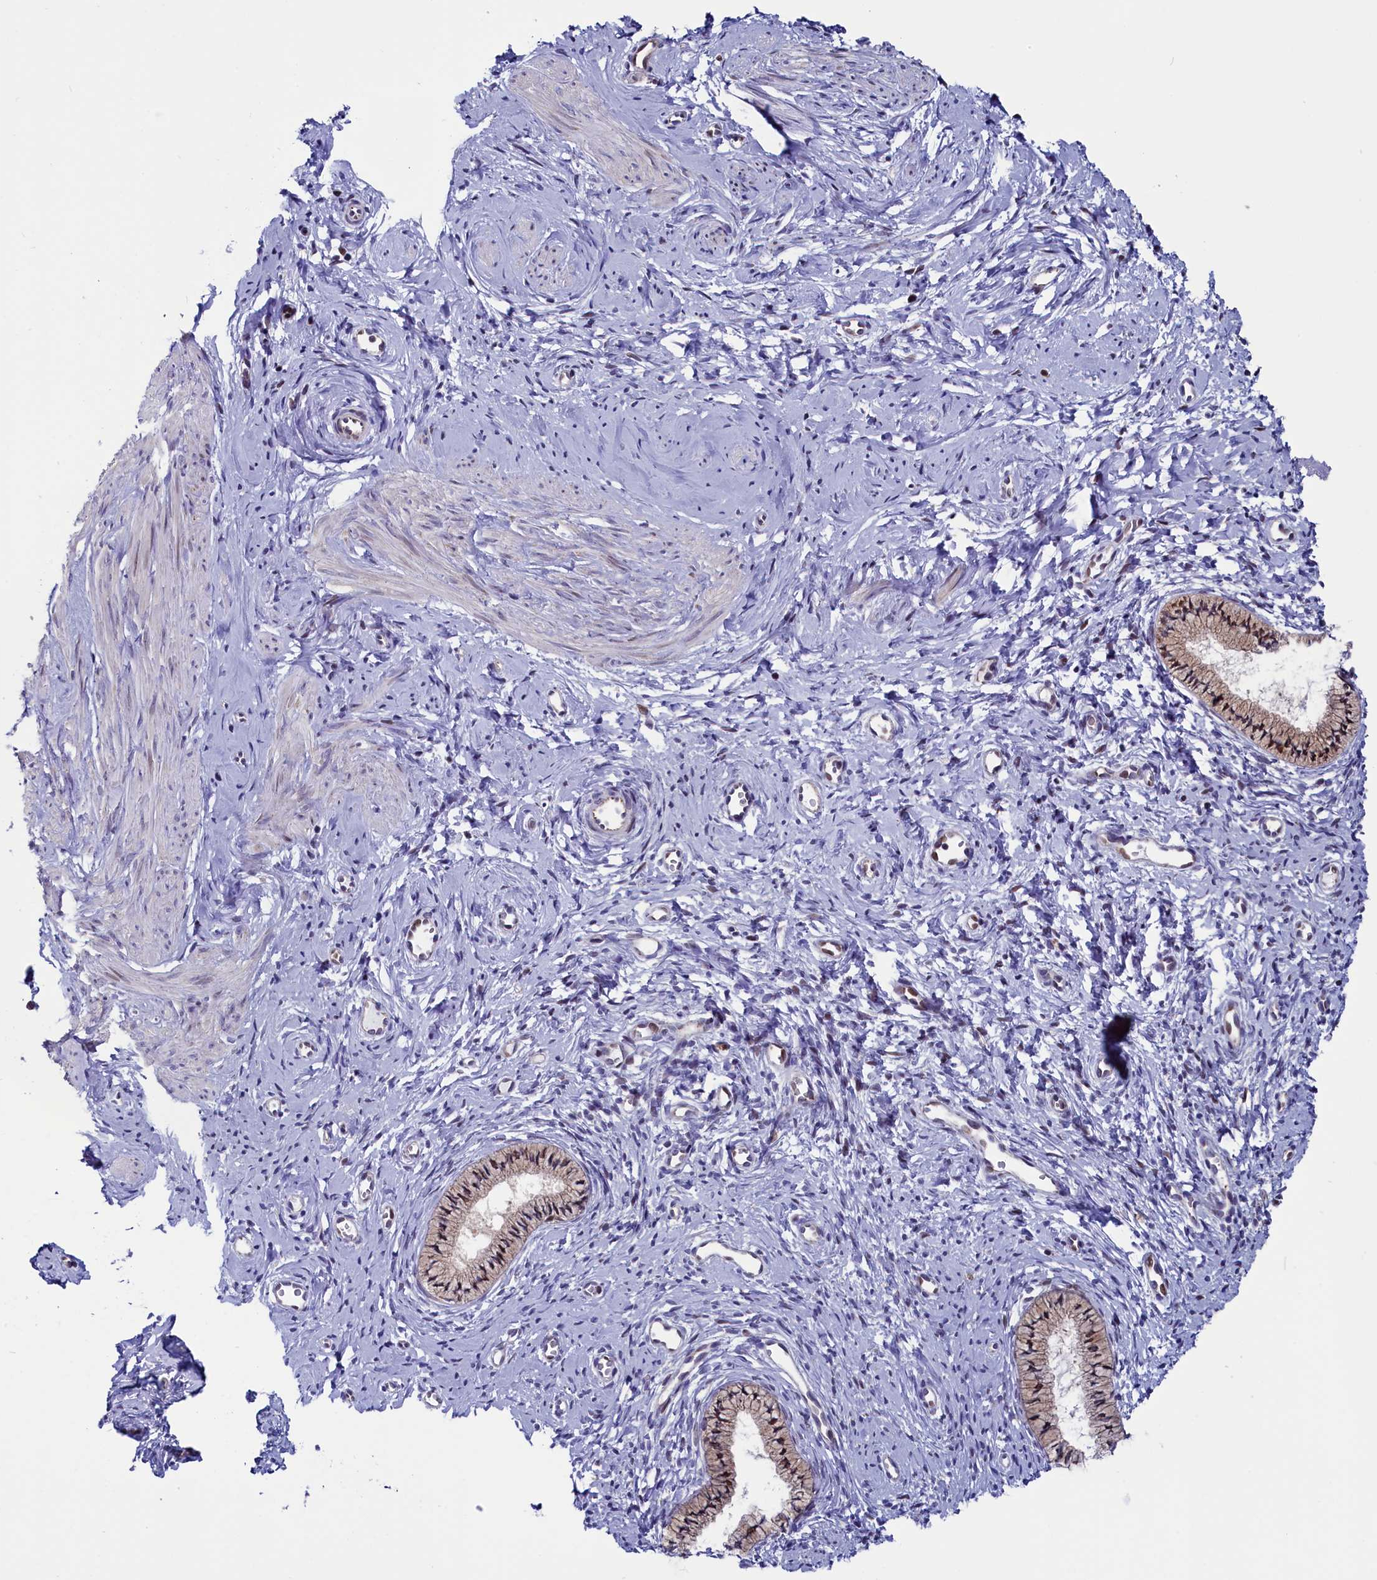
{"staining": {"intensity": "moderate", "quantity": "25%-75%", "location": "cytoplasmic/membranous"}, "tissue": "cervix", "cell_type": "Glandular cells", "image_type": "normal", "snomed": [{"axis": "morphology", "description": "Normal tissue, NOS"}, {"axis": "topography", "description": "Cervix"}], "caption": "Protein staining displays moderate cytoplasmic/membranous positivity in about 25%-75% of glandular cells in unremarkable cervix.", "gene": "CIAPIN1", "patient": {"sex": "female", "age": 57}}